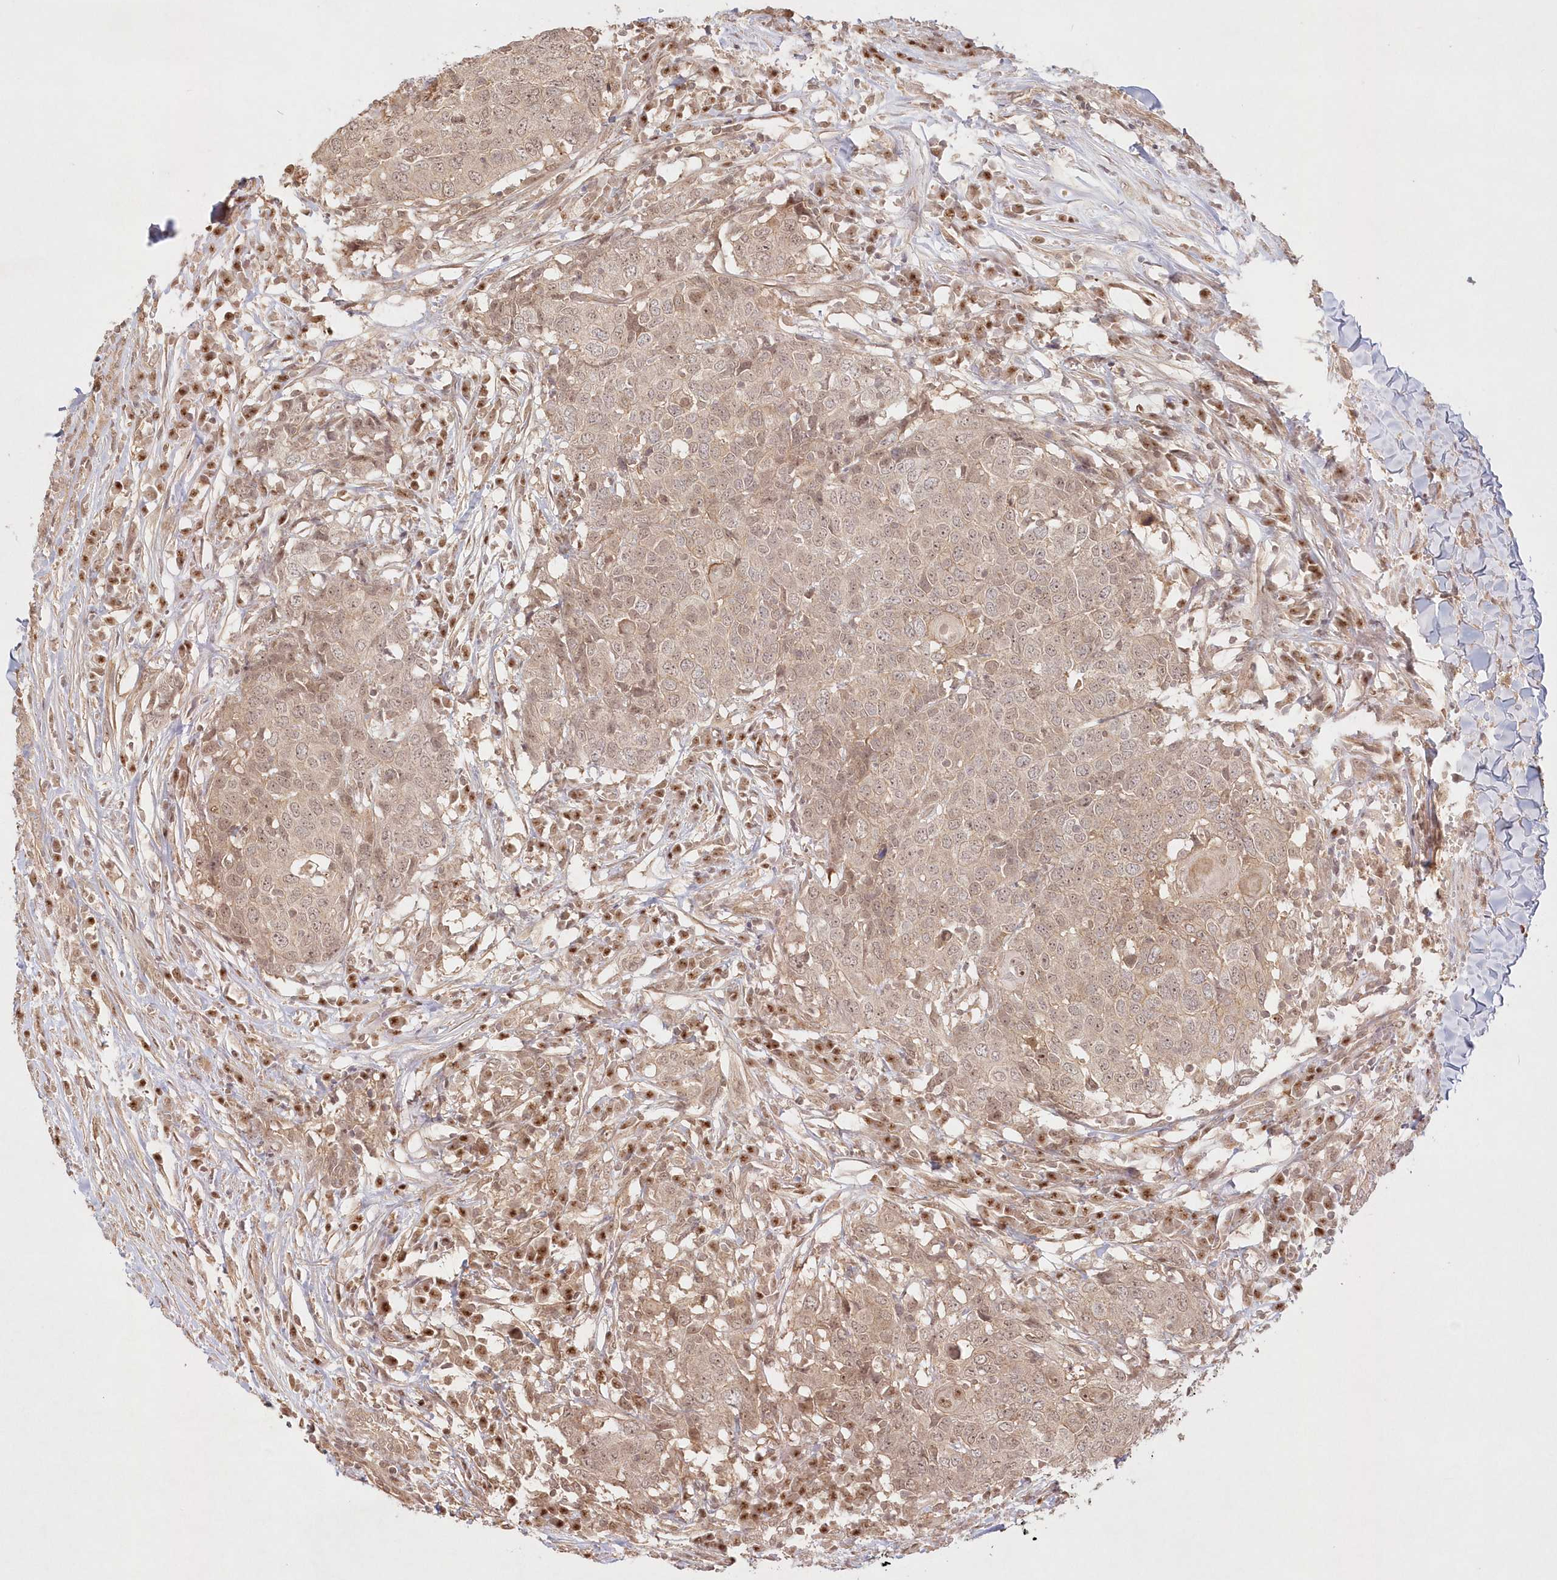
{"staining": {"intensity": "weak", "quantity": ">75%", "location": "cytoplasmic/membranous,nuclear"}, "tissue": "head and neck cancer", "cell_type": "Tumor cells", "image_type": "cancer", "snomed": [{"axis": "morphology", "description": "Squamous cell carcinoma, NOS"}, {"axis": "topography", "description": "Head-Neck"}], "caption": "Squamous cell carcinoma (head and neck) tissue exhibits weak cytoplasmic/membranous and nuclear positivity in about >75% of tumor cells, visualized by immunohistochemistry.", "gene": "KIAA0232", "patient": {"sex": "male", "age": 66}}